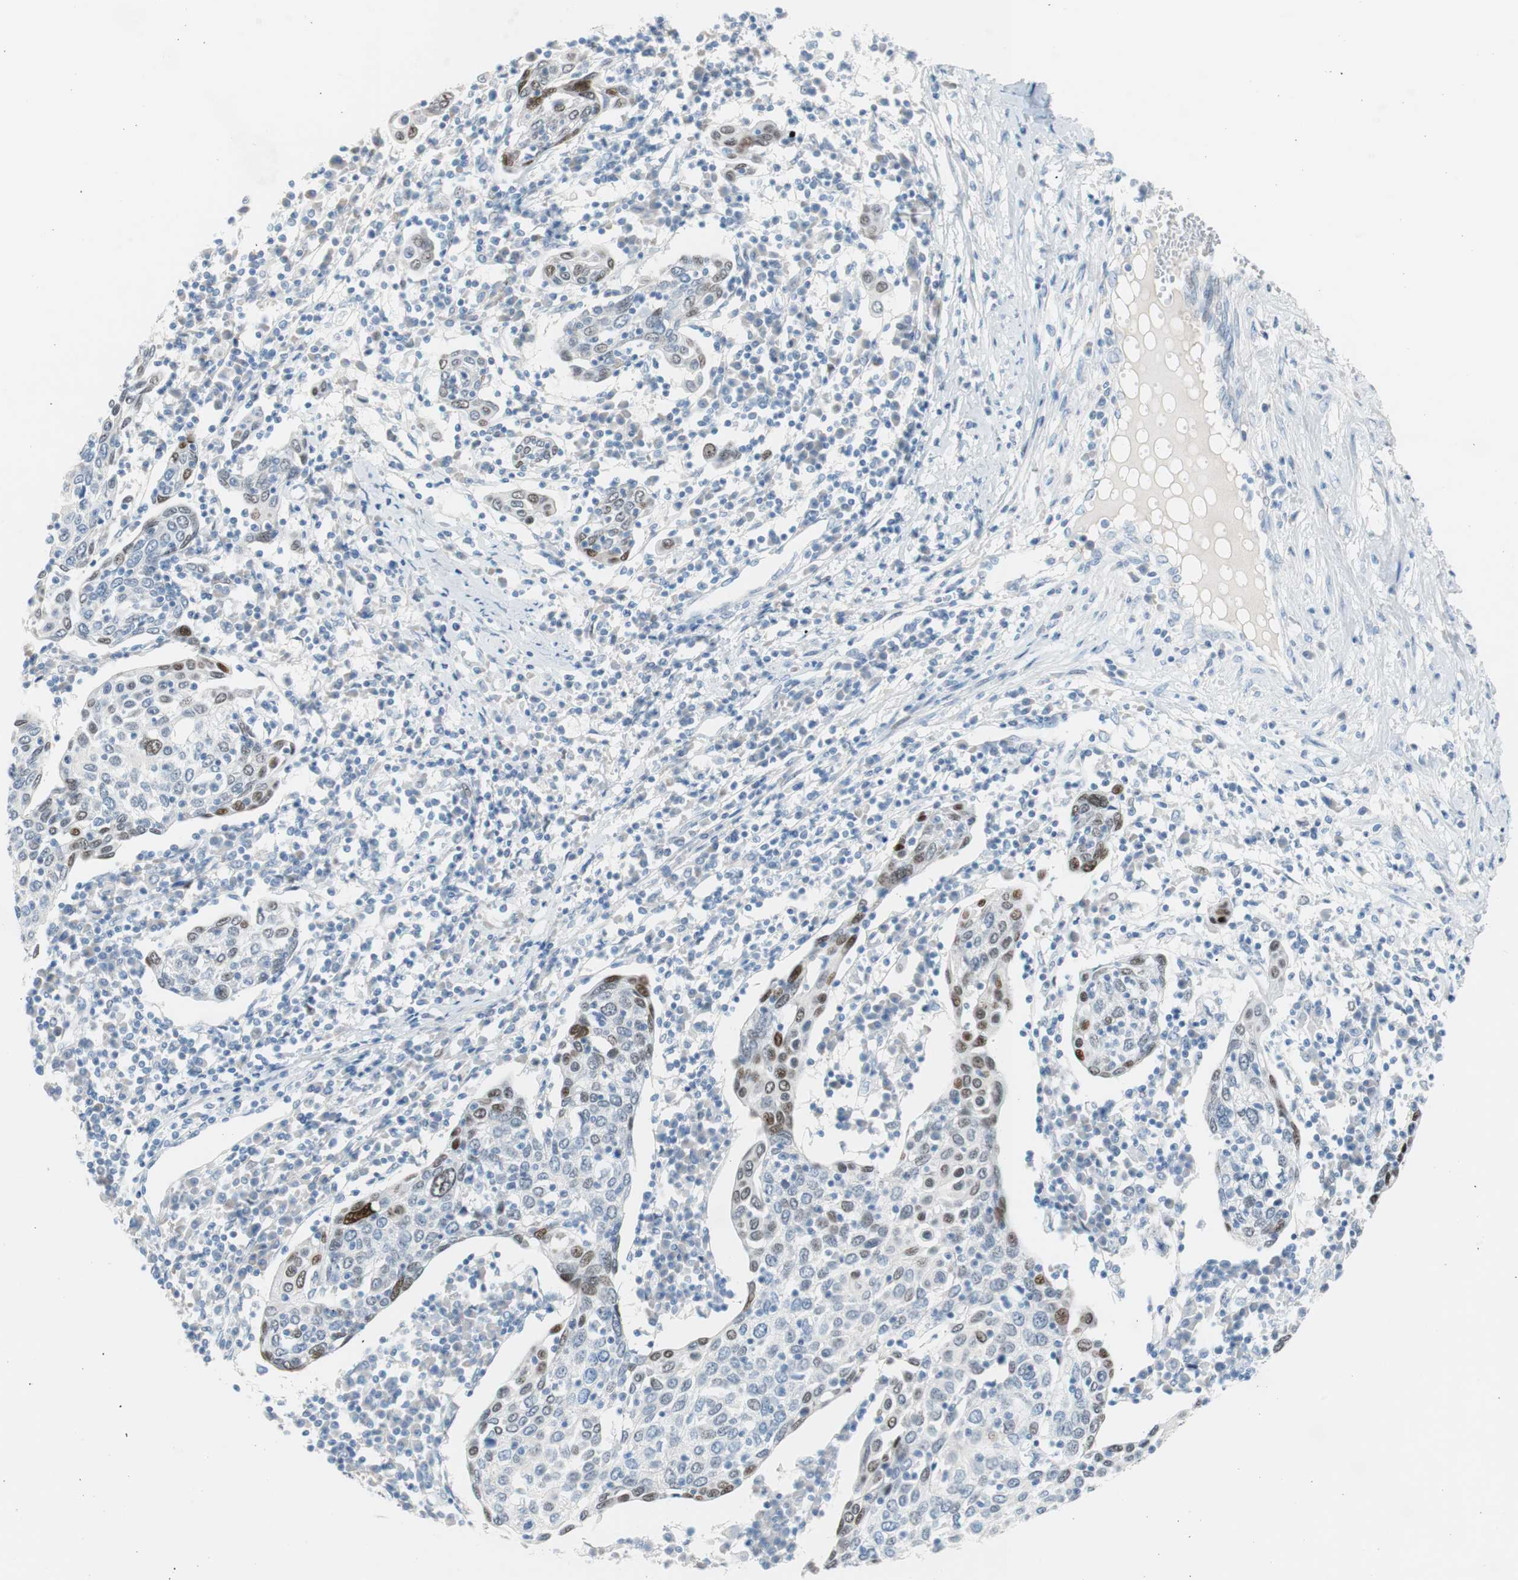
{"staining": {"intensity": "moderate", "quantity": "<25%", "location": "nuclear"}, "tissue": "cervical cancer", "cell_type": "Tumor cells", "image_type": "cancer", "snomed": [{"axis": "morphology", "description": "Squamous cell carcinoma, NOS"}, {"axis": "topography", "description": "Cervix"}], "caption": "Moderate nuclear positivity is identified in approximately <25% of tumor cells in cervical cancer (squamous cell carcinoma).", "gene": "FOSL1", "patient": {"sex": "female", "age": 40}}